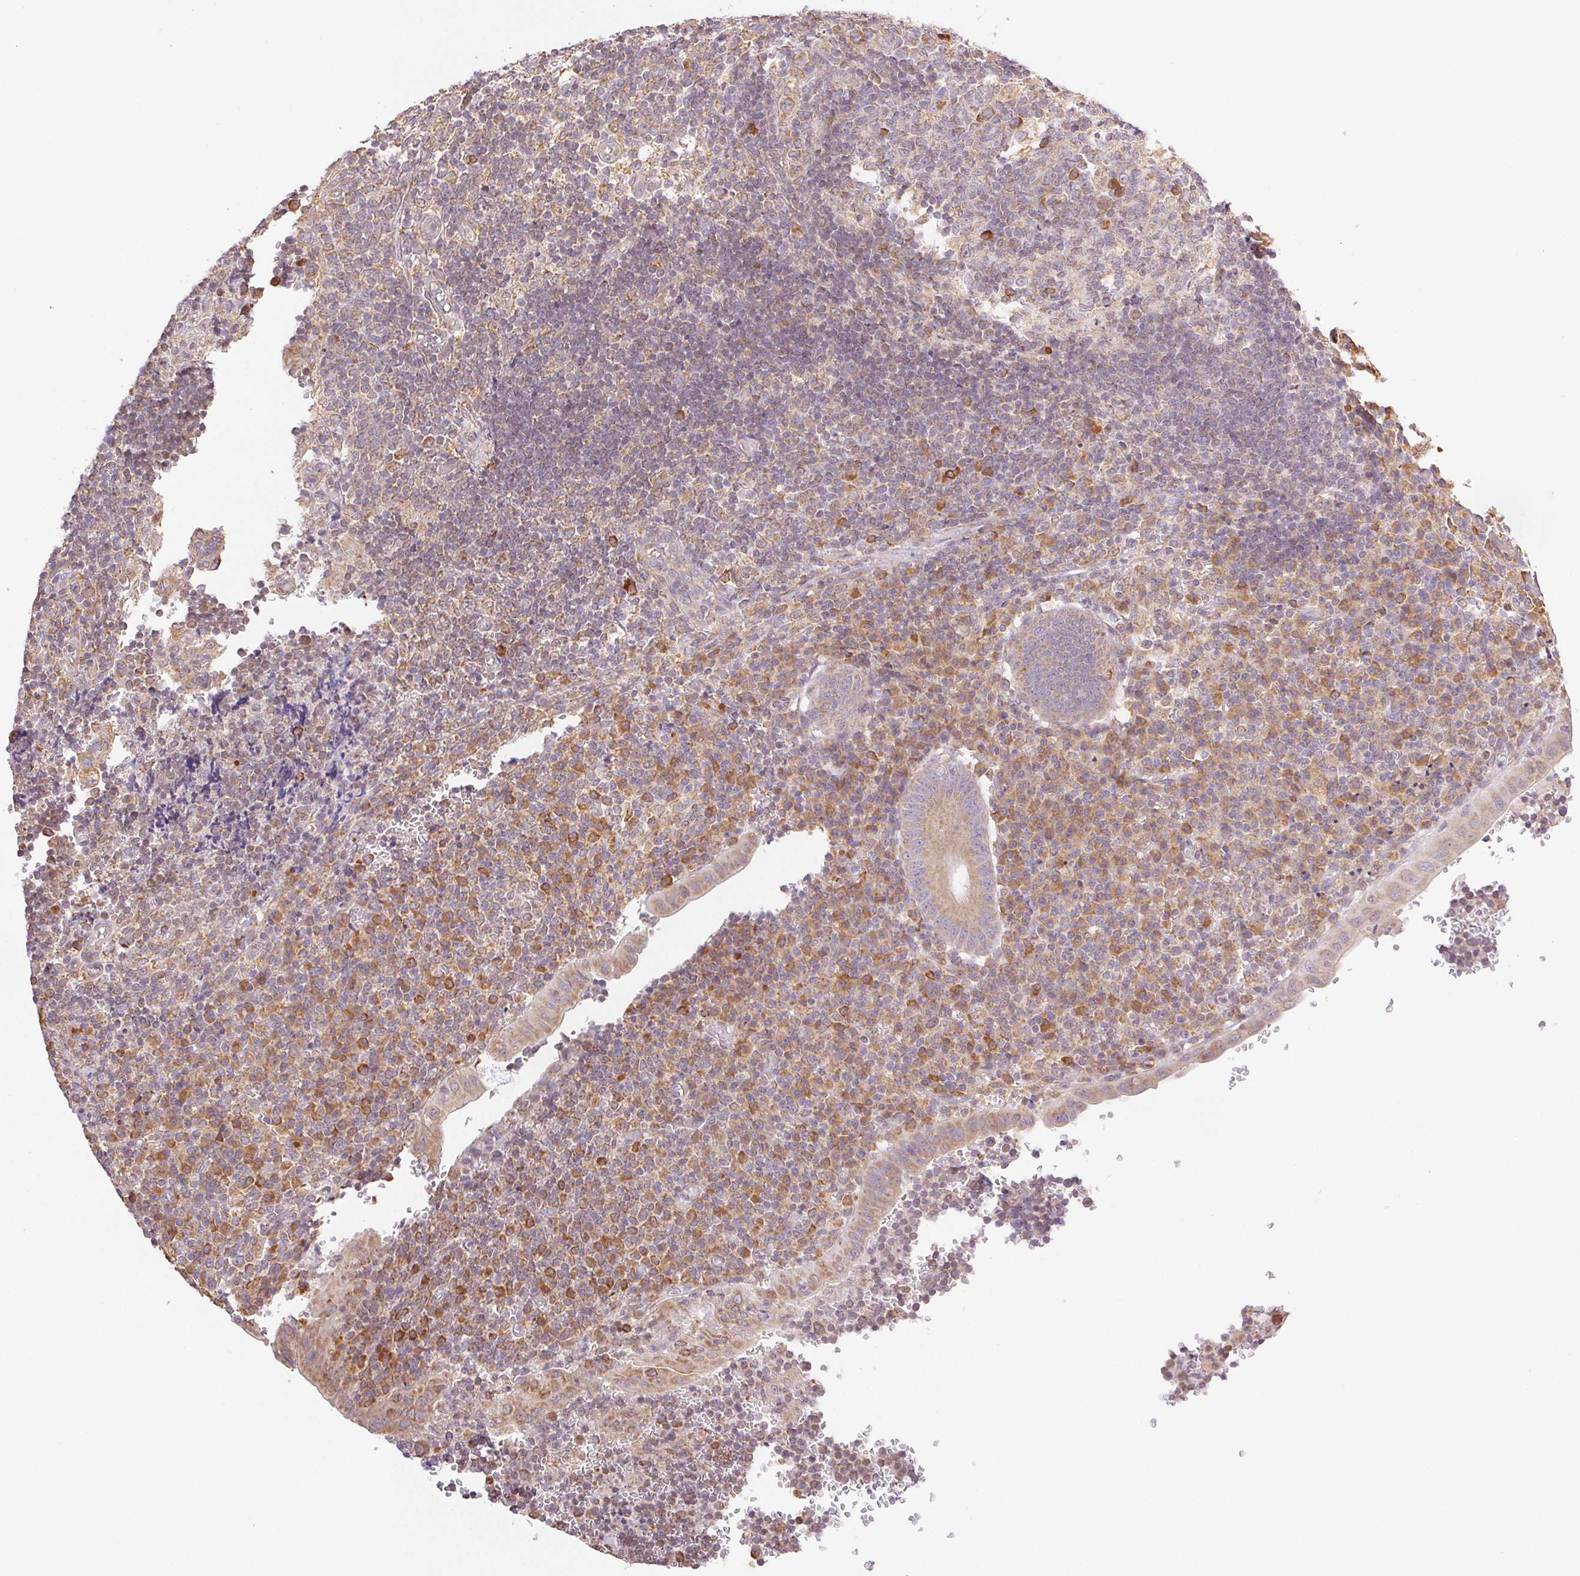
{"staining": {"intensity": "weak", "quantity": ">75%", "location": "cytoplasmic/membranous"}, "tissue": "appendix", "cell_type": "Glandular cells", "image_type": "normal", "snomed": [{"axis": "morphology", "description": "Normal tissue, NOS"}, {"axis": "topography", "description": "Appendix"}], "caption": "Weak cytoplasmic/membranous staining for a protein is present in approximately >75% of glandular cells of normal appendix using immunohistochemistry (IHC).", "gene": "ENTREP1", "patient": {"sex": "male", "age": 18}}